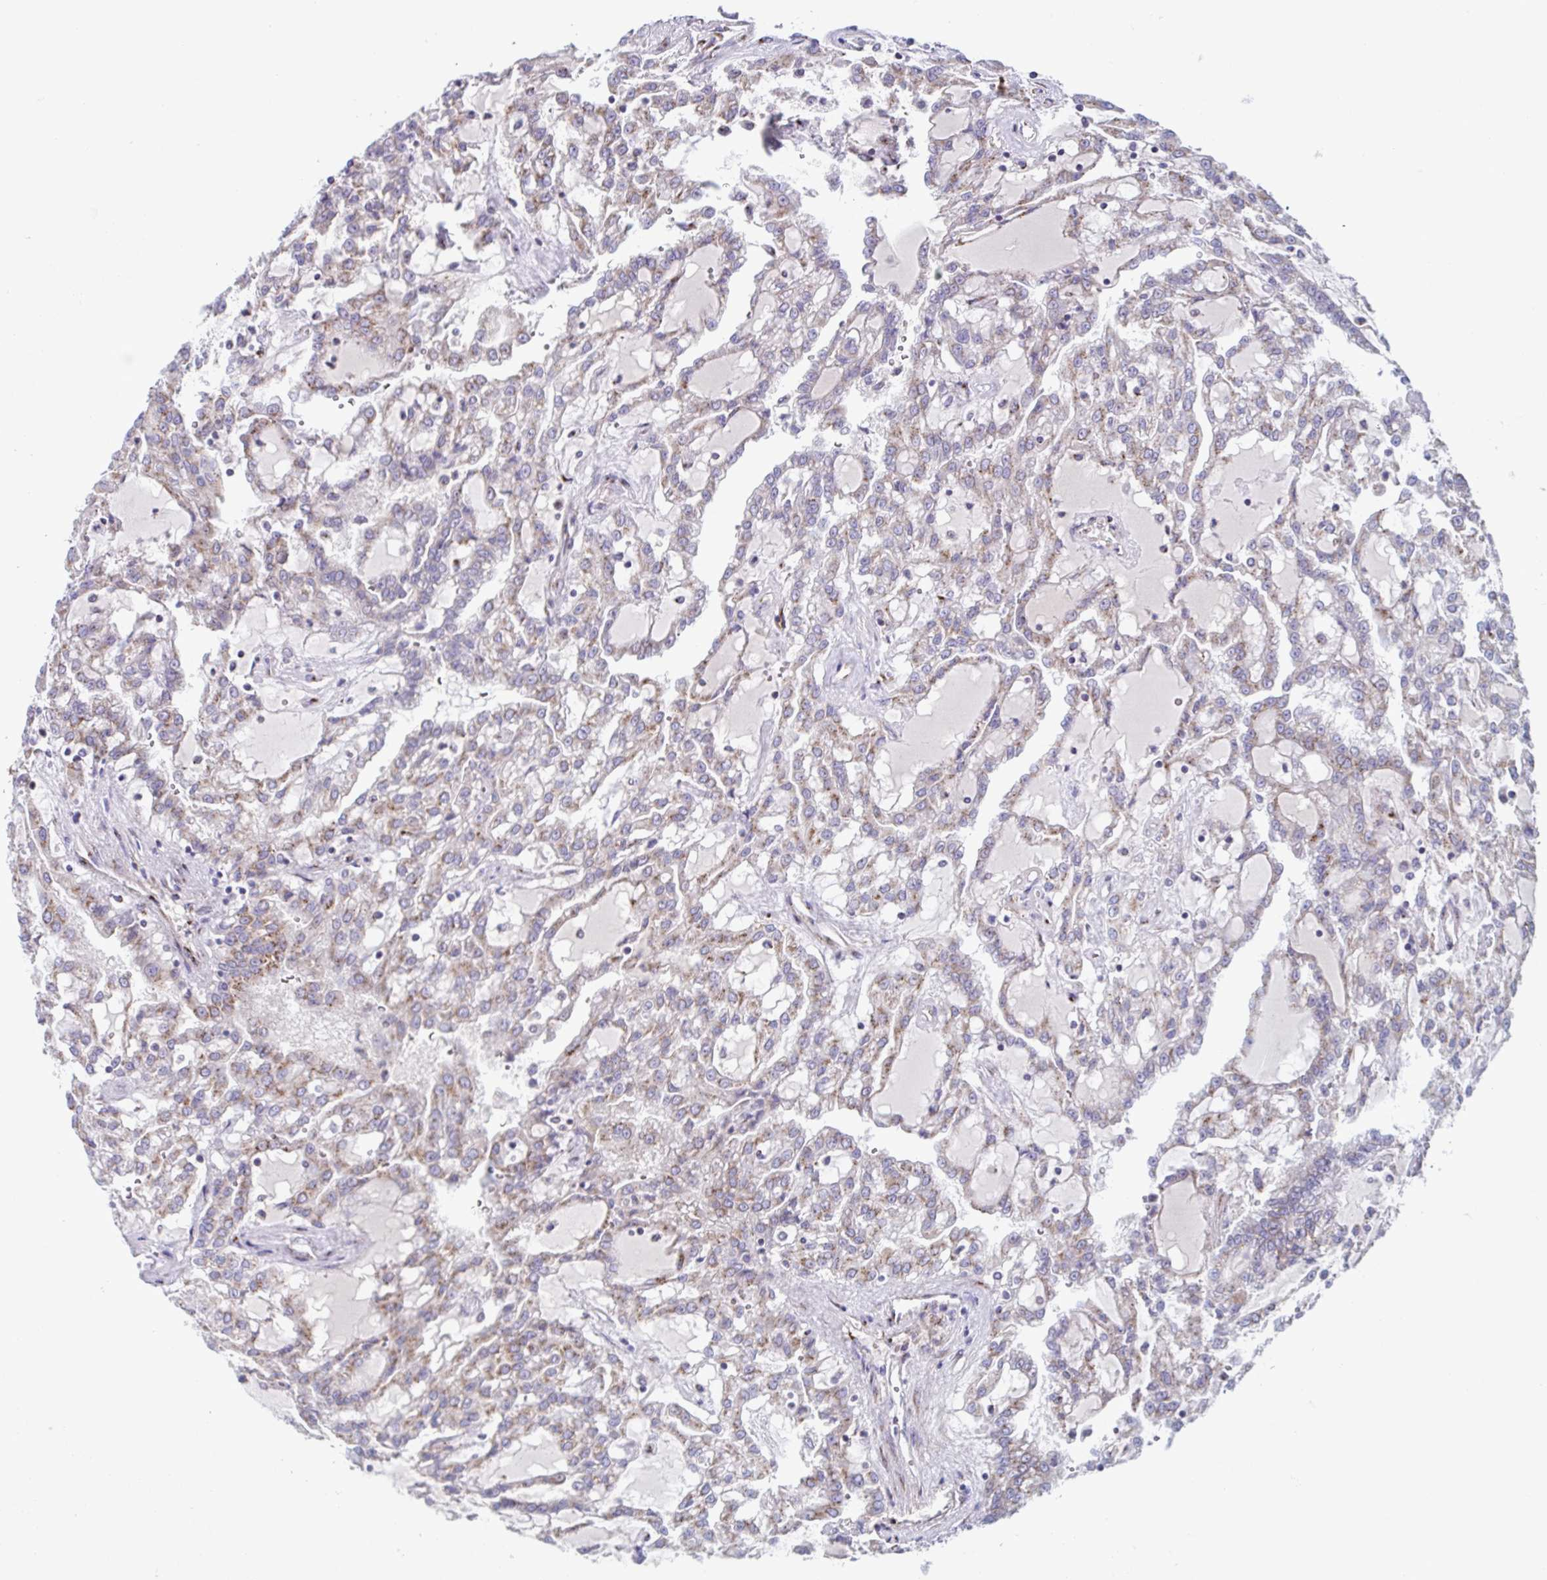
{"staining": {"intensity": "weak", "quantity": "<25%", "location": "cytoplasmic/membranous"}, "tissue": "renal cancer", "cell_type": "Tumor cells", "image_type": "cancer", "snomed": [{"axis": "morphology", "description": "Adenocarcinoma, NOS"}, {"axis": "topography", "description": "Kidney"}], "caption": "Human renal cancer stained for a protein using immunohistochemistry reveals no positivity in tumor cells.", "gene": "COL17A1", "patient": {"sex": "male", "age": 63}}